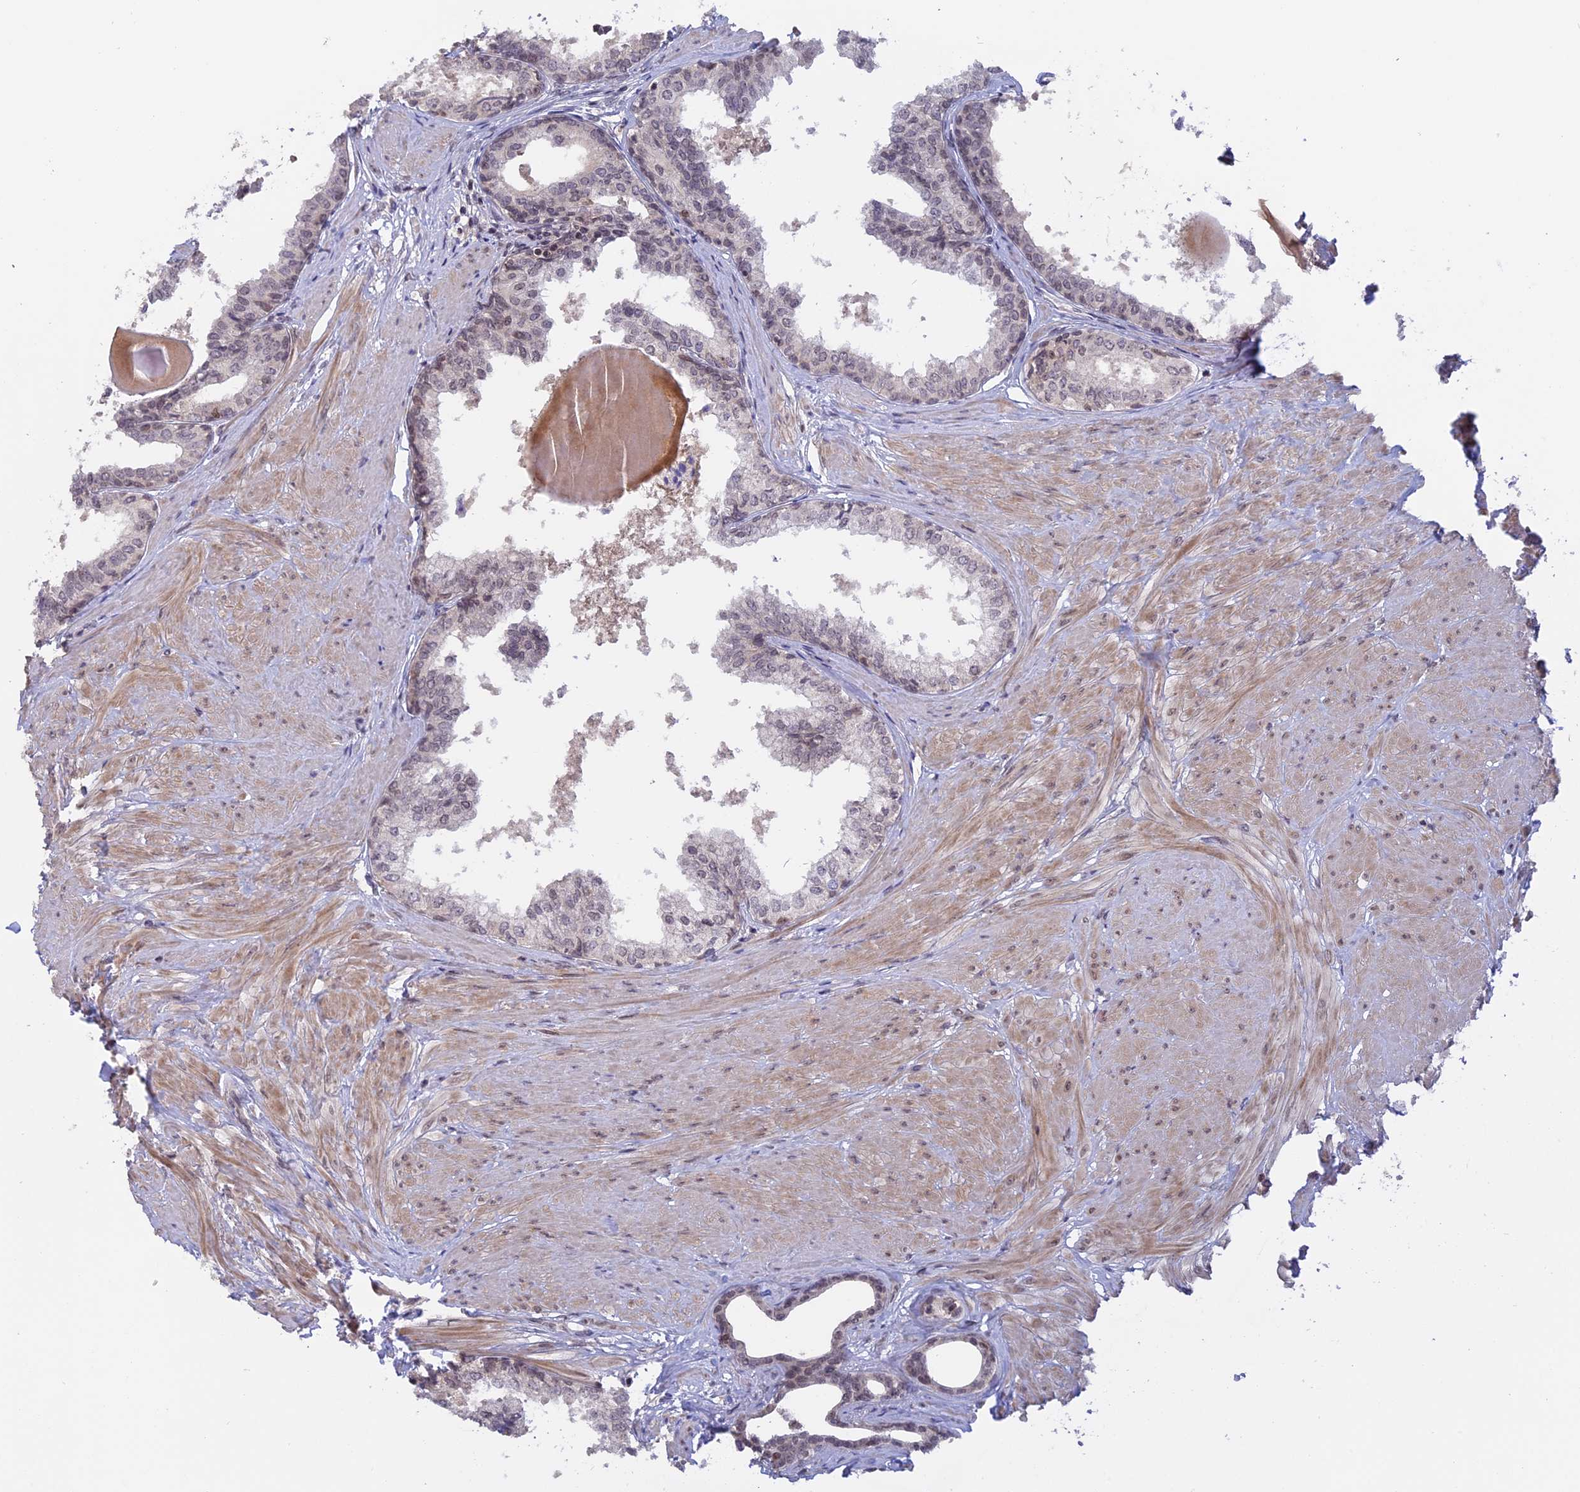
{"staining": {"intensity": "weak", "quantity": "<25%", "location": "nuclear"}, "tissue": "prostate", "cell_type": "Glandular cells", "image_type": "normal", "snomed": [{"axis": "morphology", "description": "Normal tissue, NOS"}, {"axis": "topography", "description": "Prostate"}], "caption": "Human prostate stained for a protein using immunohistochemistry shows no positivity in glandular cells.", "gene": "RFC5", "patient": {"sex": "male", "age": 48}}